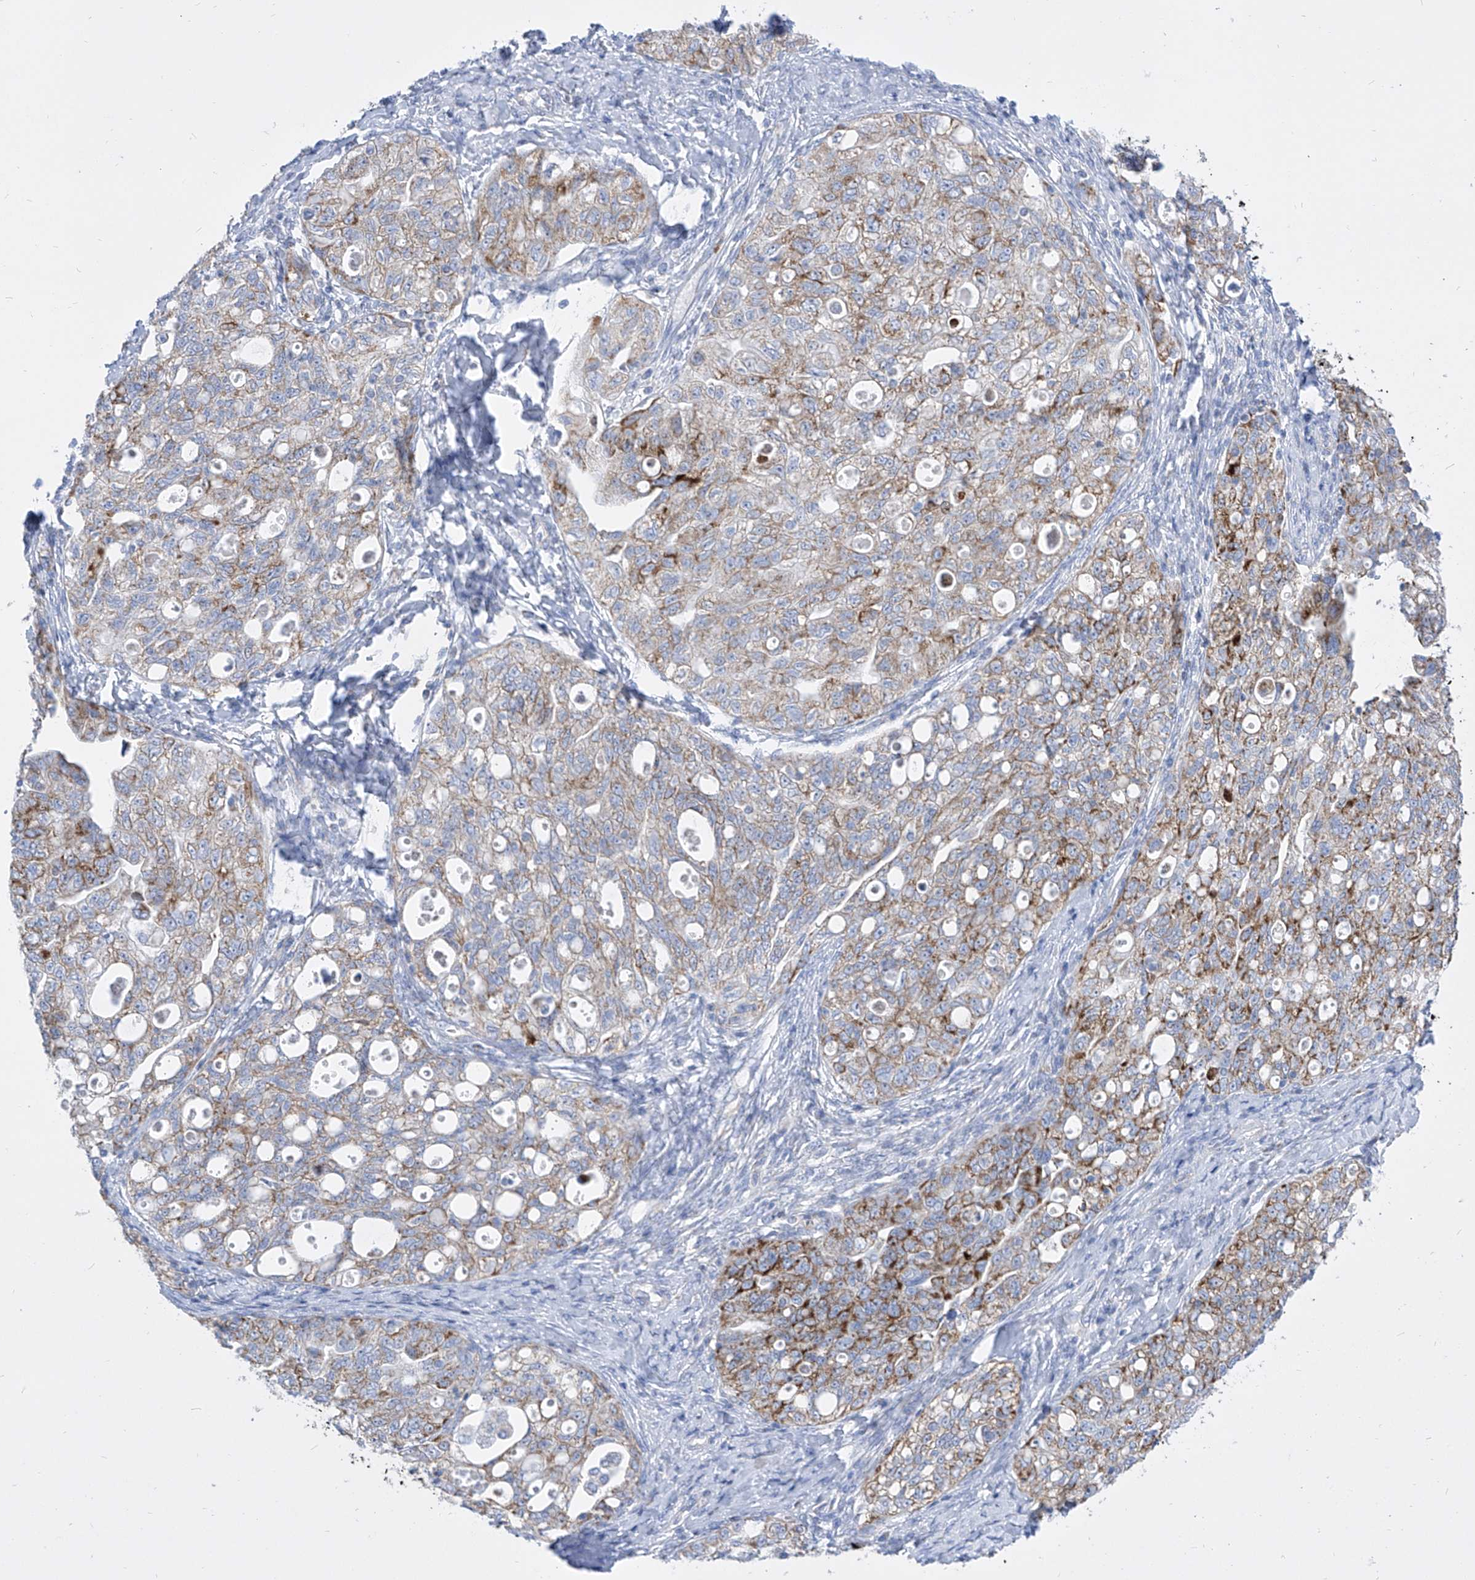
{"staining": {"intensity": "moderate", "quantity": "25%-75%", "location": "cytoplasmic/membranous"}, "tissue": "ovarian cancer", "cell_type": "Tumor cells", "image_type": "cancer", "snomed": [{"axis": "morphology", "description": "Carcinoma, NOS"}, {"axis": "morphology", "description": "Cystadenocarcinoma, serous, NOS"}, {"axis": "topography", "description": "Ovary"}], "caption": "The immunohistochemical stain shows moderate cytoplasmic/membranous staining in tumor cells of carcinoma (ovarian) tissue. The protein of interest is stained brown, and the nuclei are stained in blue (DAB (3,3'-diaminobenzidine) IHC with brightfield microscopy, high magnification).", "gene": "COQ3", "patient": {"sex": "female", "age": 69}}